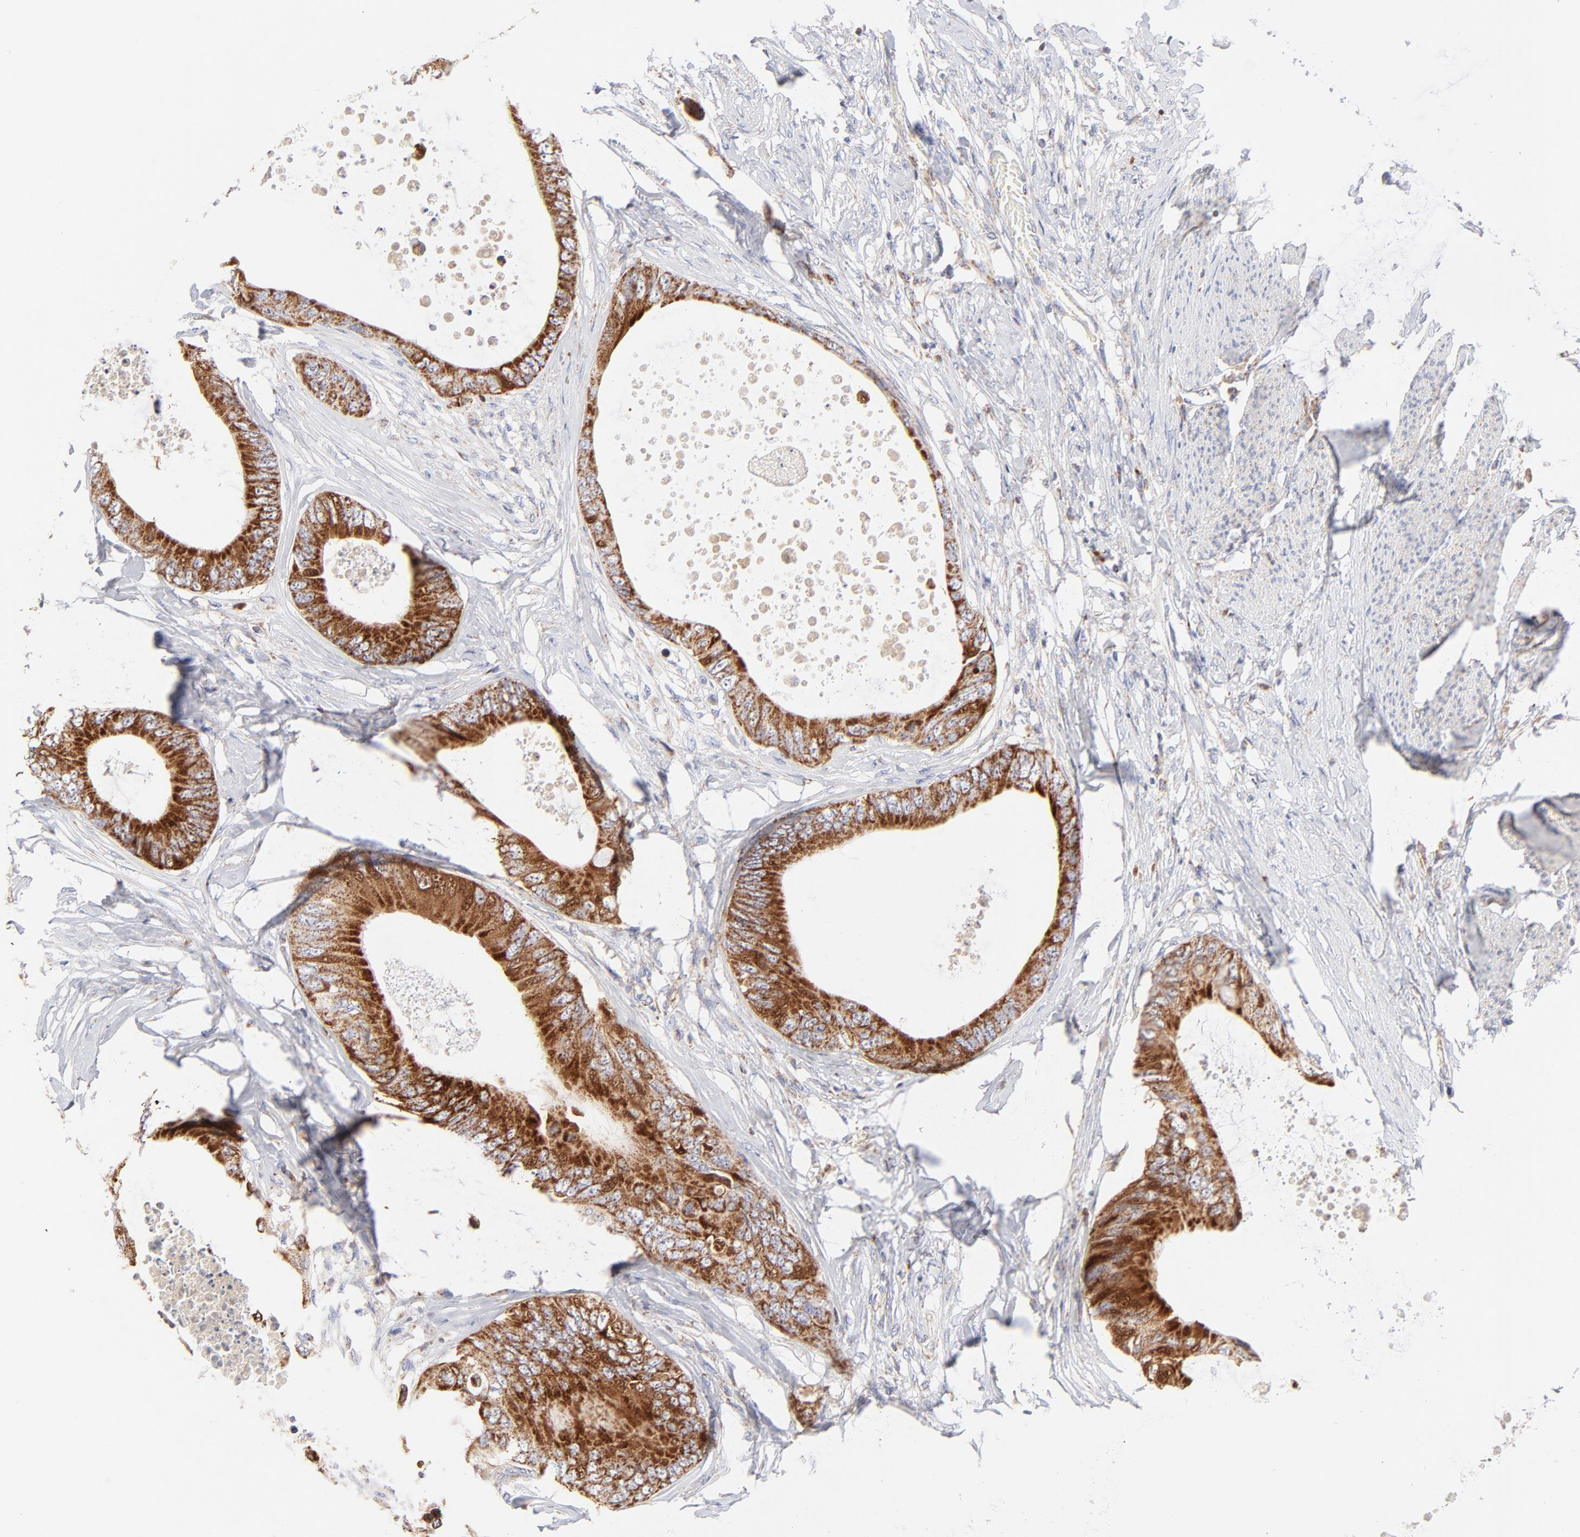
{"staining": {"intensity": "moderate", "quantity": ">75%", "location": "cytoplasmic/membranous"}, "tissue": "colorectal cancer", "cell_type": "Tumor cells", "image_type": "cancer", "snomed": [{"axis": "morphology", "description": "Normal tissue, NOS"}, {"axis": "morphology", "description": "Adenocarcinoma, NOS"}, {"axis": "topography", "description": "Rectum"}, {"axis": "topography", "description": "Peripheral nerve tissue"}], "caption": "Protein analysis of colorectal cancer tissue demonstrates moderate cytoplasmic/membranous positivity in about >75% of tumor cells.", "gene": "TIMM8A", "patient": {"sex": "female", "age": 77}}